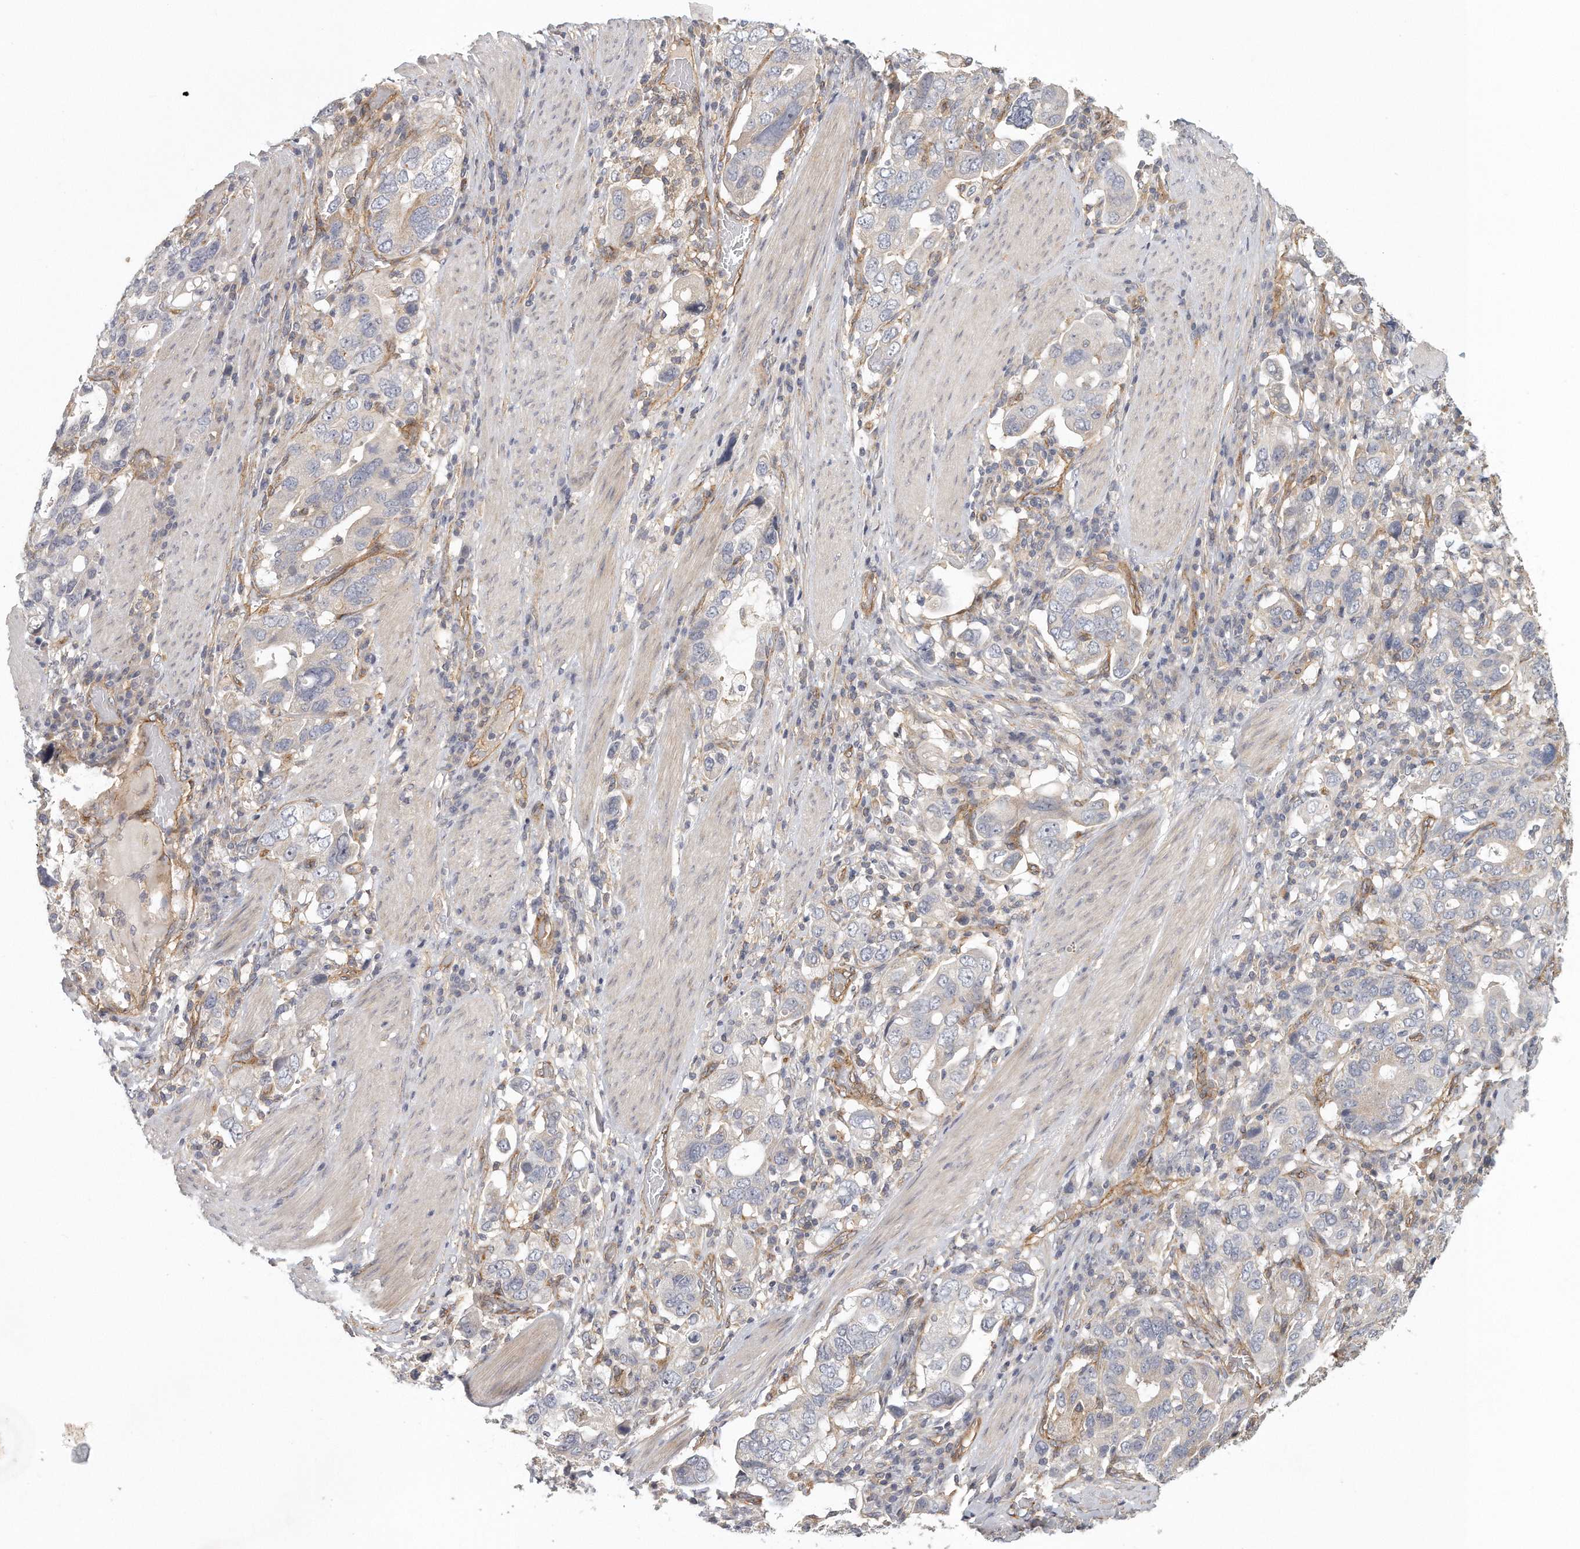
{"staining": {"intensity": "negative", "quantity": "none", "location": "none"}, "tissue": "stomach cancer", "cell_type": "Tumor cells", "image_type": "cancer", "snomed": [{"axis": "morphology", "description": "Adenocarcinoma, NOS"}, {"axis": "topography", "description": "Stomach, upper"}], "caption": "There is no significant staining in tumor cells of stomach adenocarcinoma.", "gene": "MTERF4", "patient": {"sex": "male", "age": 62}}